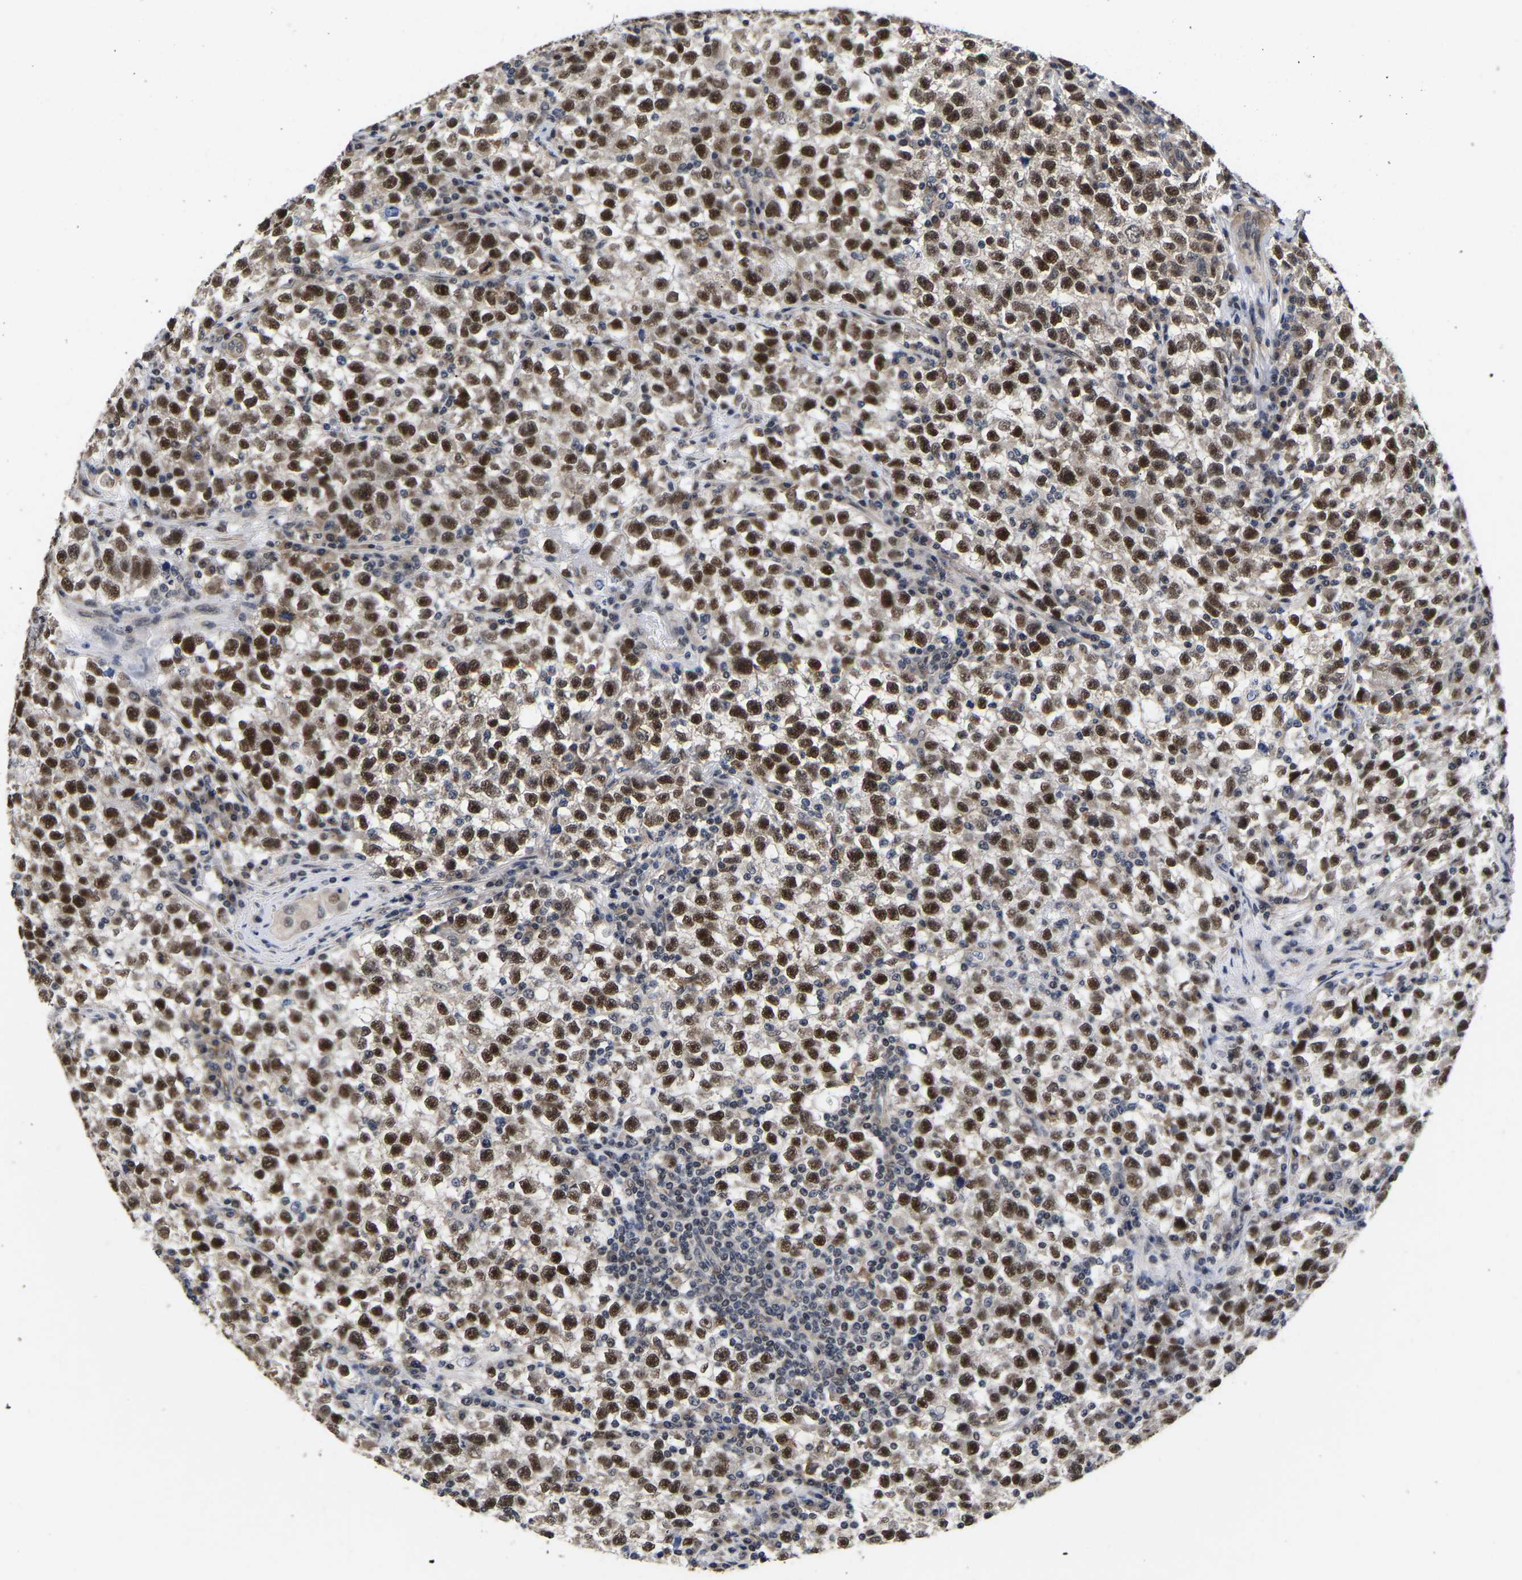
{"staining": {"intensity": "strong", "quantity": ">75%", "location": "nuclear"}, "tissue": "testis cancer", "cell_type": "Tumor cells", "image_type": "cancer", "snomed": [{"axis": "morphology", "description": "Seminoma, NOS"}, {"axis": "topography", "description": "Testis"}], "caption": "Tumor cells show high levels of strong nuclear positivity in approximately >75% of cells in seminoma (testis).", "gene": "METTL16", "patient": {"sex": "male", "age": 22}}